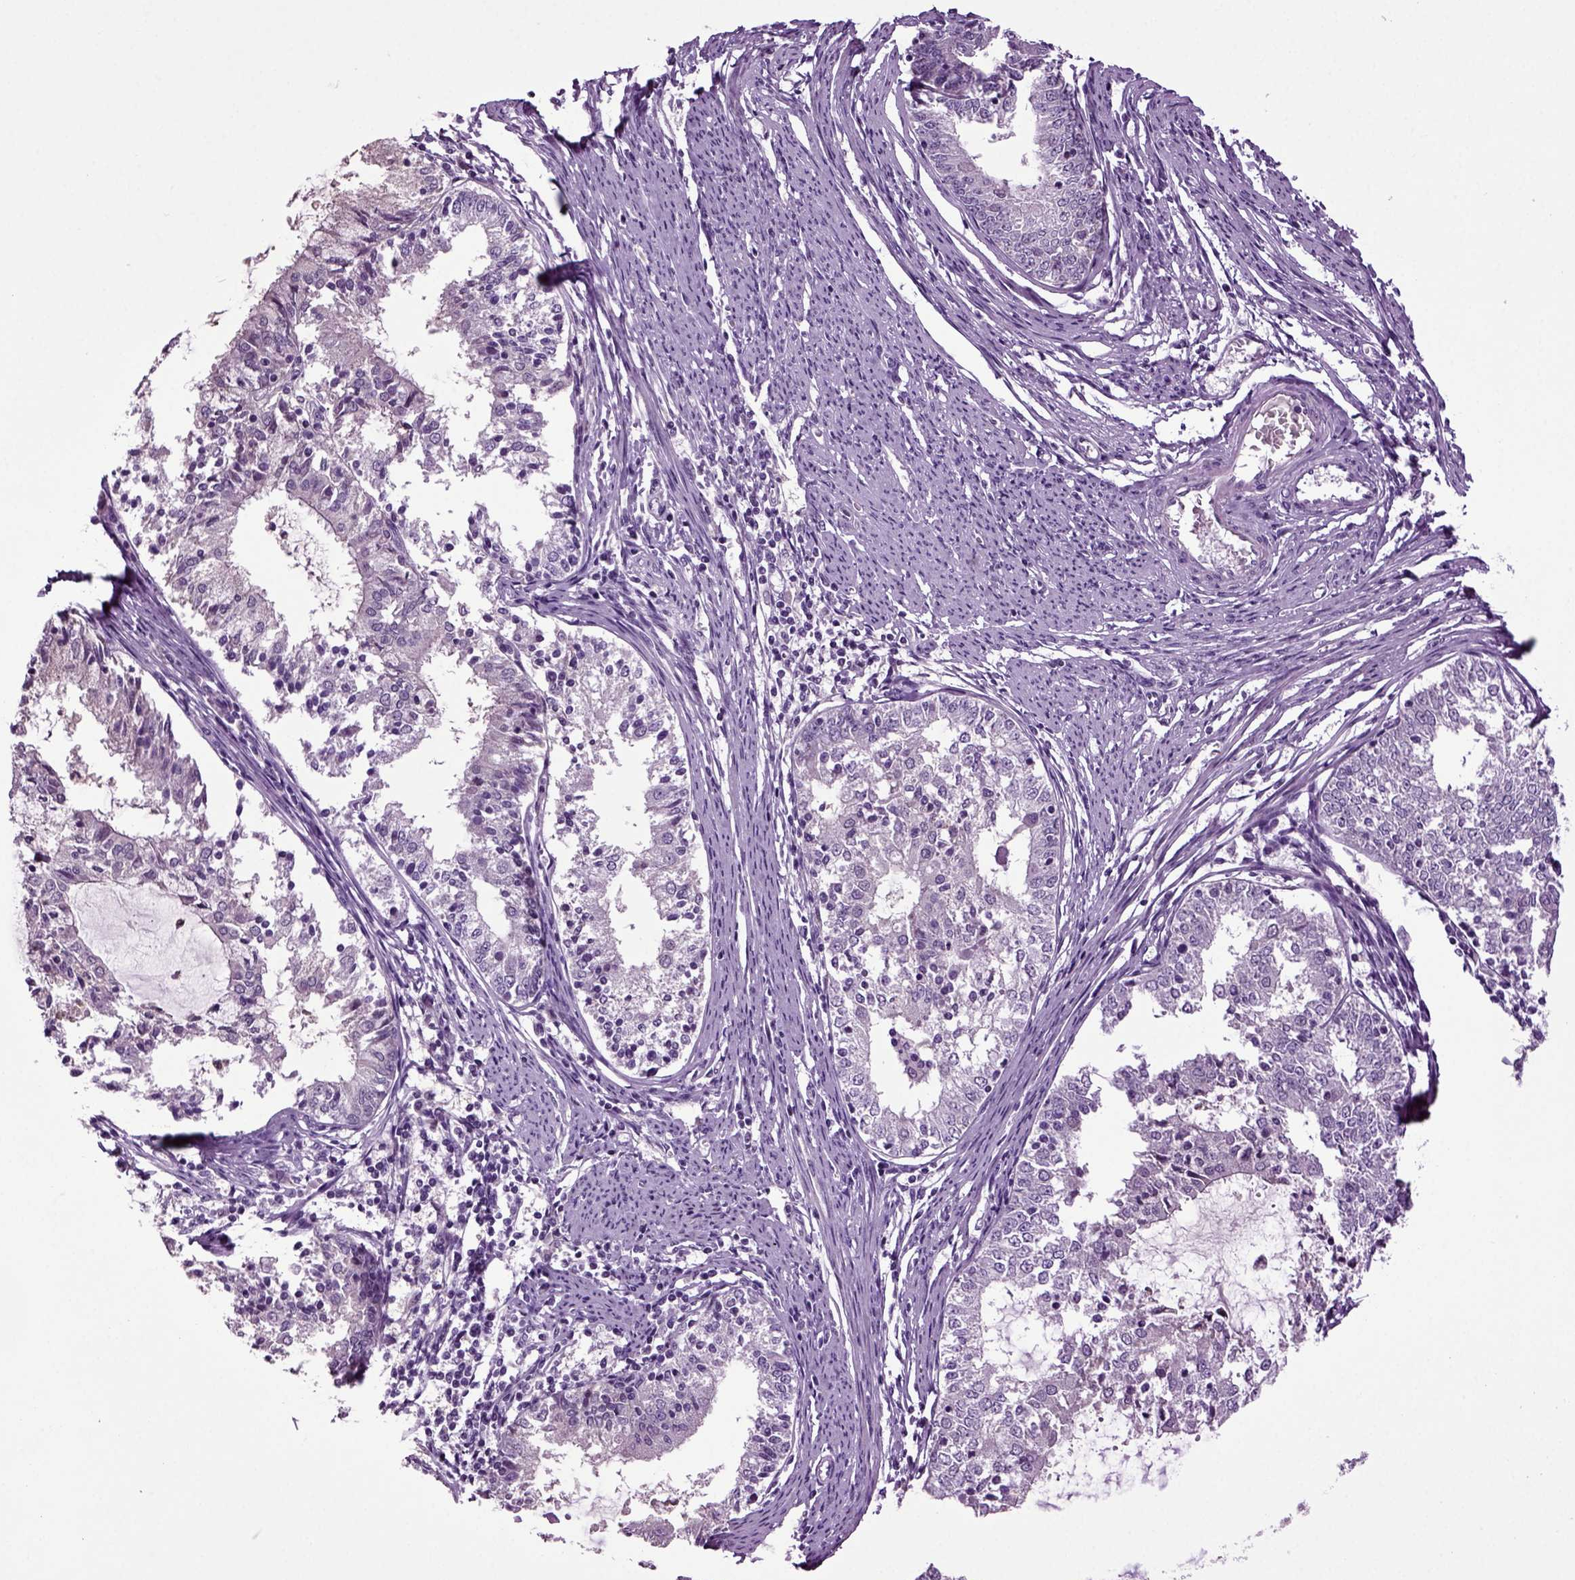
{"staining": {"intensity": "negative", "quantity": "none", "location": "none"}, "tissue": "endometrial cancer", "cell_type": "Tumor cells", "image_type": "cancer", "snomed": [{"axis": "morphology", "description": "Adenocarcinoma, NOS"}, {"axis": "topography", "description": "Endometrium"}], "caption": "Micrograph shows no protein expression in tumor cells of endometrial cancer (adenocarcinoma) tissue.", "gene": "FGF11", "patient": {"sex": "female", "age": 57}}